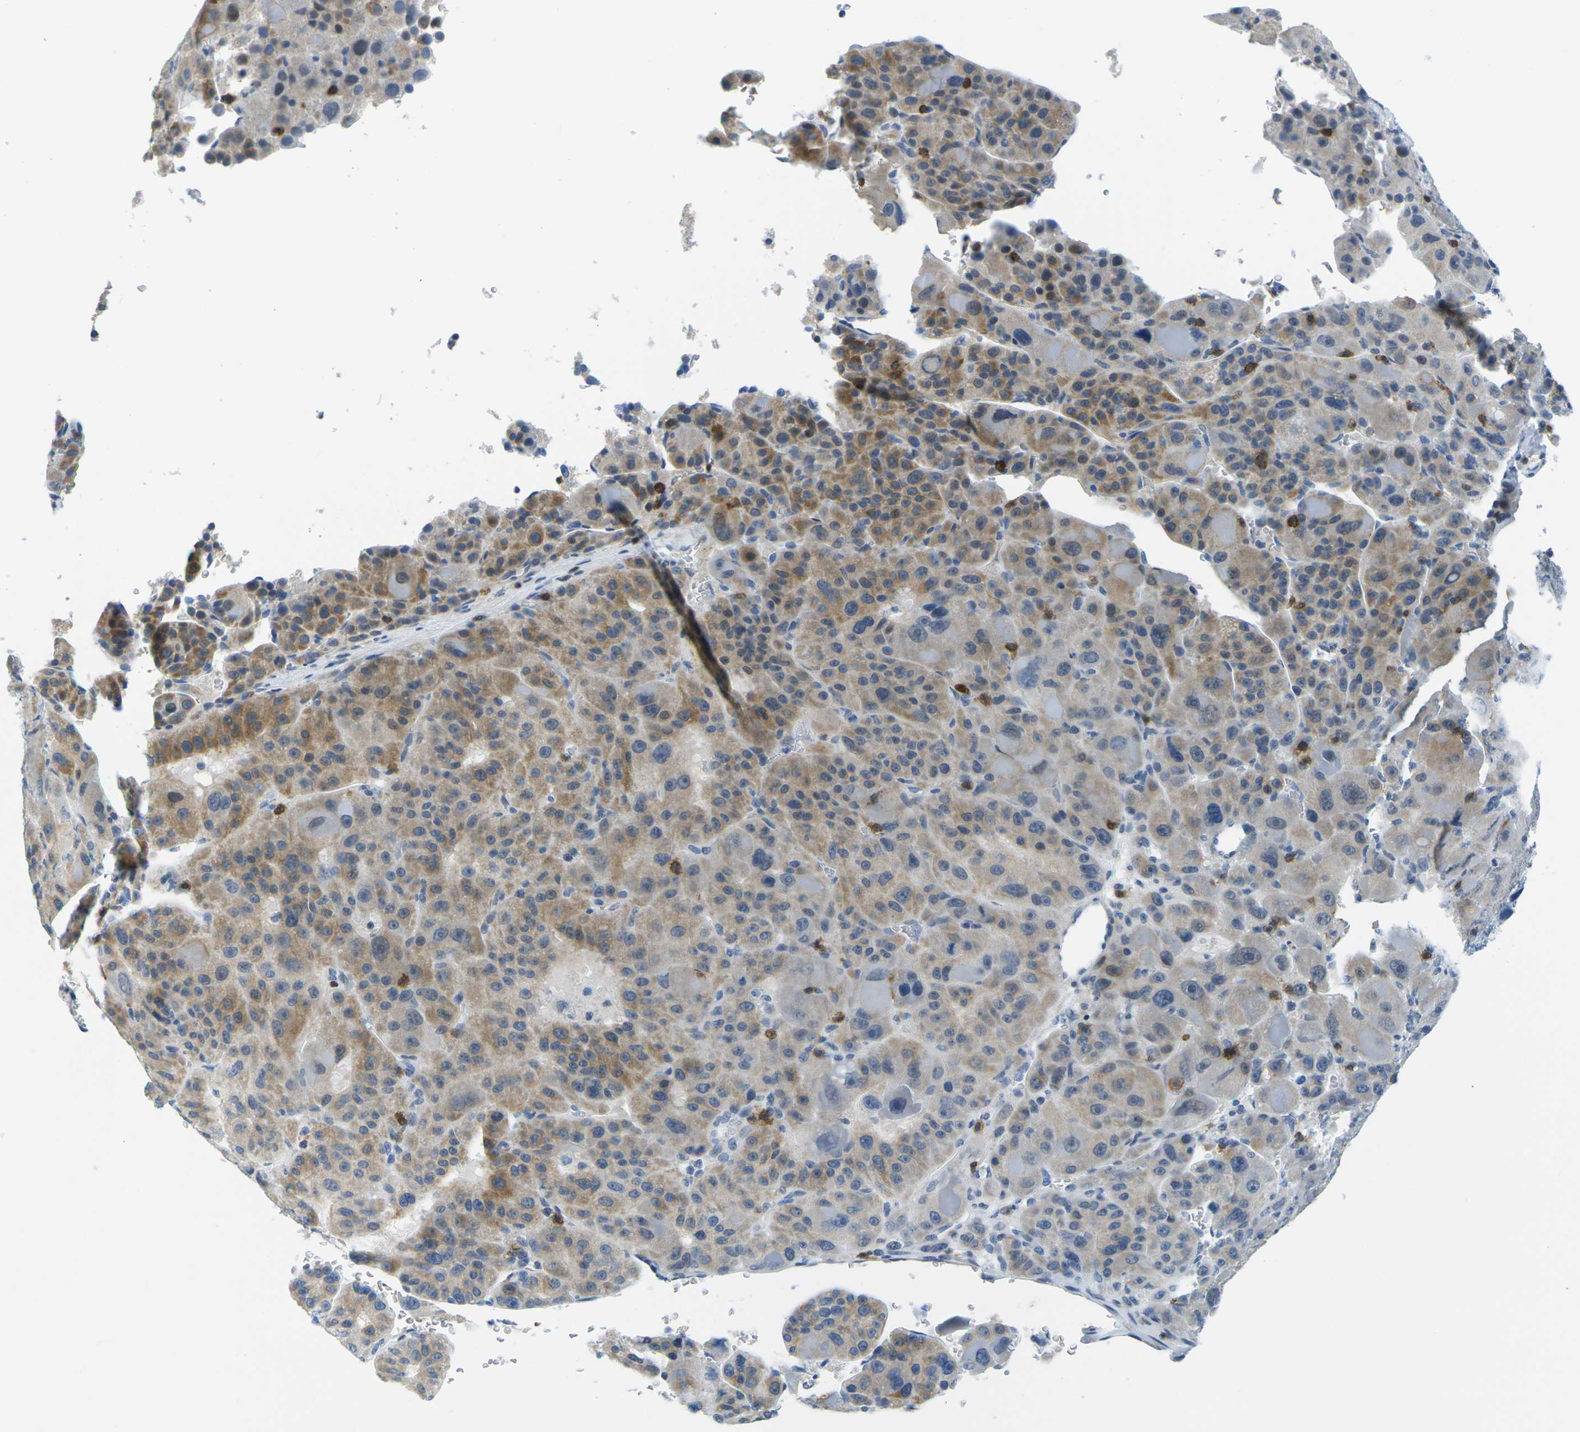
{"staining": {"intensity": "moderate", "quantity": "25%-75%", "location": "cytoplasmic/membranous"}, "tissue": "liver cancer", "cell_type": "Tumor cells", "image_type": "cancer", "snomed": [{"axis": "morphology", "description": "Carcinoma, Hepatocellular, NOS"}, {"axis": "topography", "description": "Liver"}], "caption": "High-magnification brightfield microscopy of liver cancer (hepatocellular carcinoma) stained with DAB (3,3'-diaminobenzidine) (brown) and counterstained with hematoxylin (blue). tumor cells exhibit moderate cytoplasmic/membranous expression is seen in about25%-75% of cells.", "gene": "CD3D", "patient": {"sex": "male", "age": 76}}